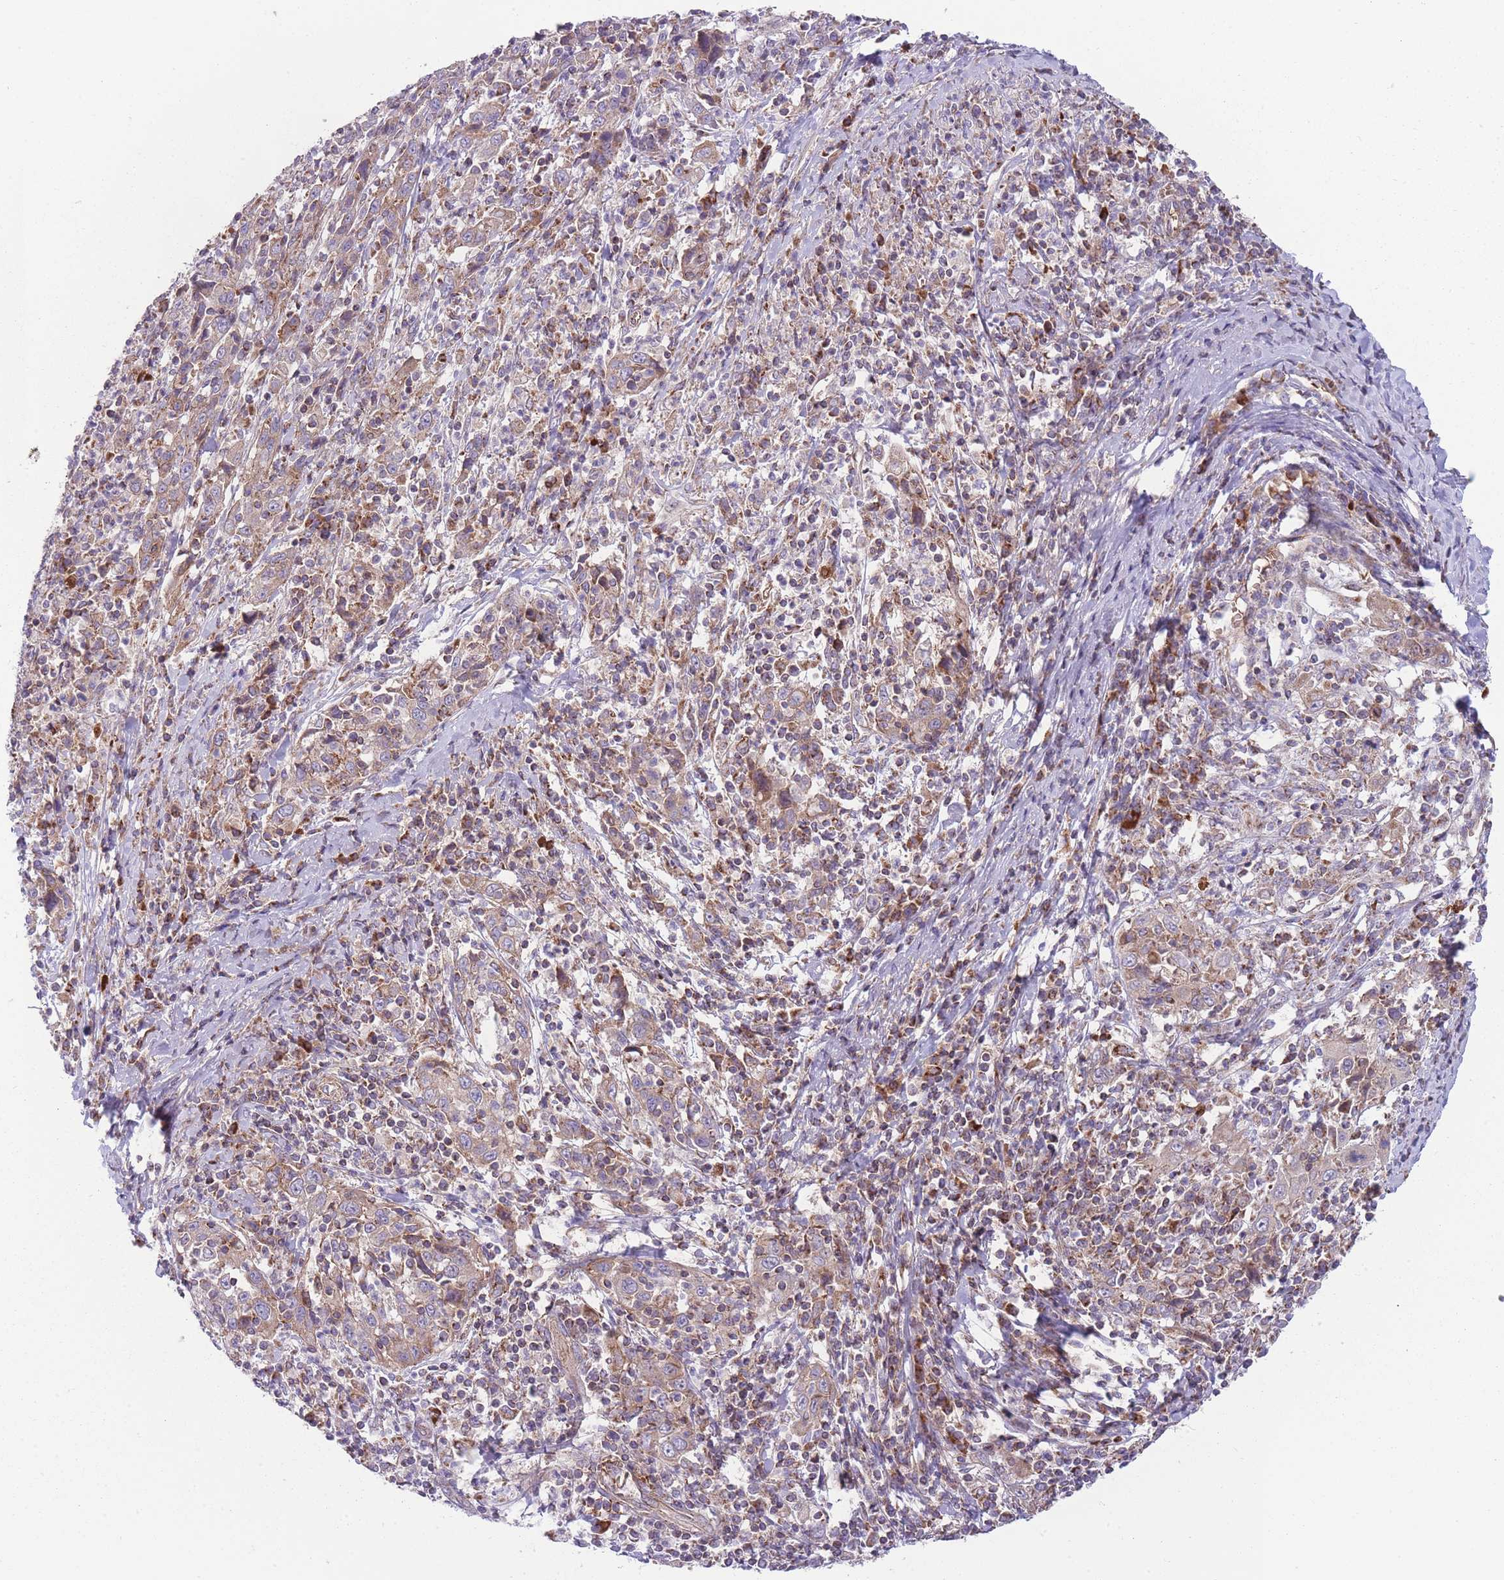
{"staining": {"intensity": "weak", "quantity": "25%-75%", "location": "cytoplasmic/membranous"}, "tissue": "cervical cancer", "cell_type": "Tumor cells", "image_type": "cancer", "snomed": [{"axis": "morphology", "description": "Squamous cell carcinoma, NOS"}, {"axis": "topography", "description": "Cervix"}], "caption": "Immunohistochemical staining of human cervical squamous cell carcinoma shows weak cytoplasmic/membranous protein positivity in approximately 25%-75% of tumor cells.", "gene": "ANKRD10", "patient": {"sex": "female", "age": 46}}